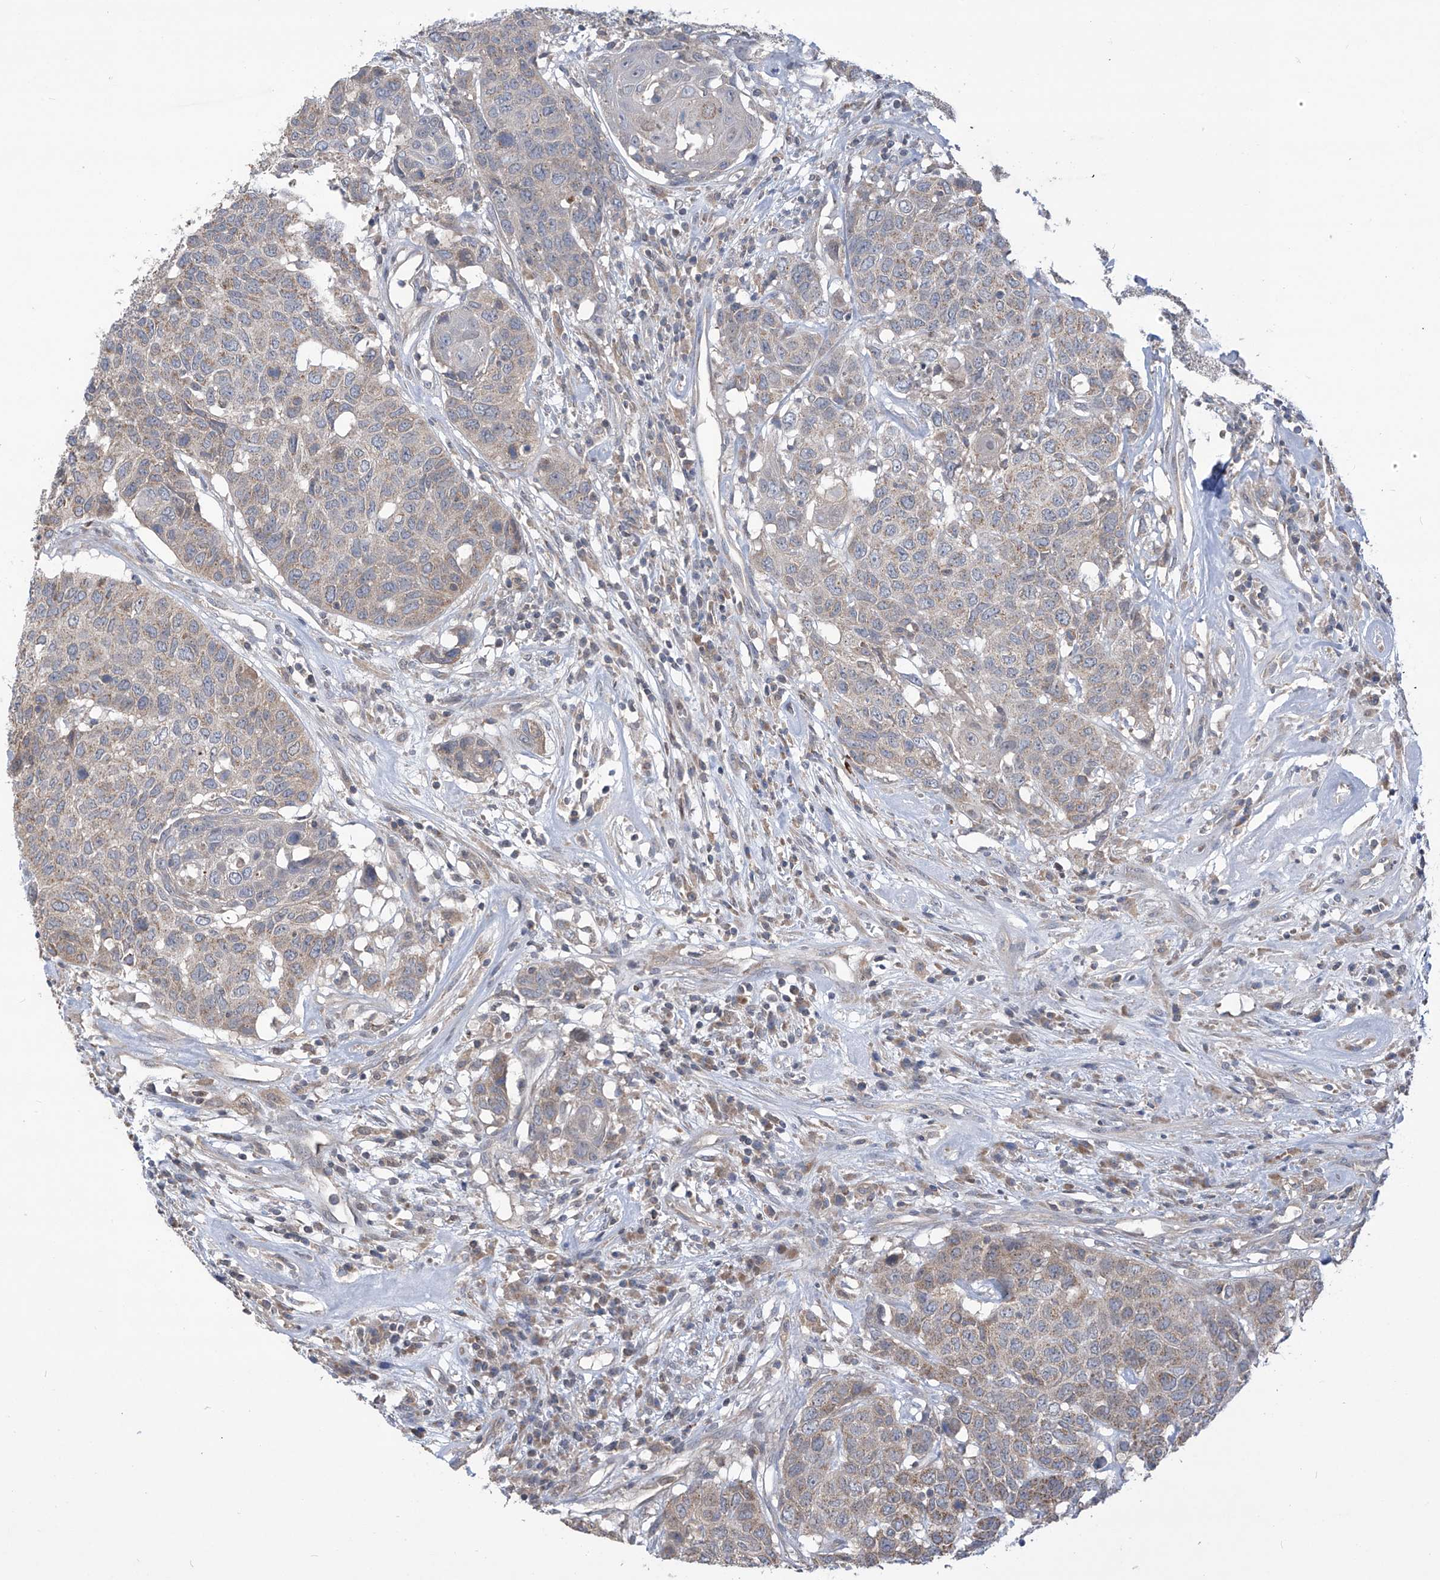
{"staining": {"intensity": "weak", "quantity": "25%-75%", "location": "cytoplasmic/membranous"}, "tissue": "head and neck cancer", "cell_type": "Tumor cells", "image_type": "cancer", "snomed": [{"axis": "morphology", "description": "Squamous cell carcinoma, NOS"}, {"axis": "topography", "description": "Head-Neck"}], "caption": "IHC of human head and neck squamous cell carcinoma displays low levels of weak cytoplasmic/membranous expression in approximately 25%-75% of tumor cells.", "gene": "SCGB1D2", "patient": {"sex": "male", "age": 66}}